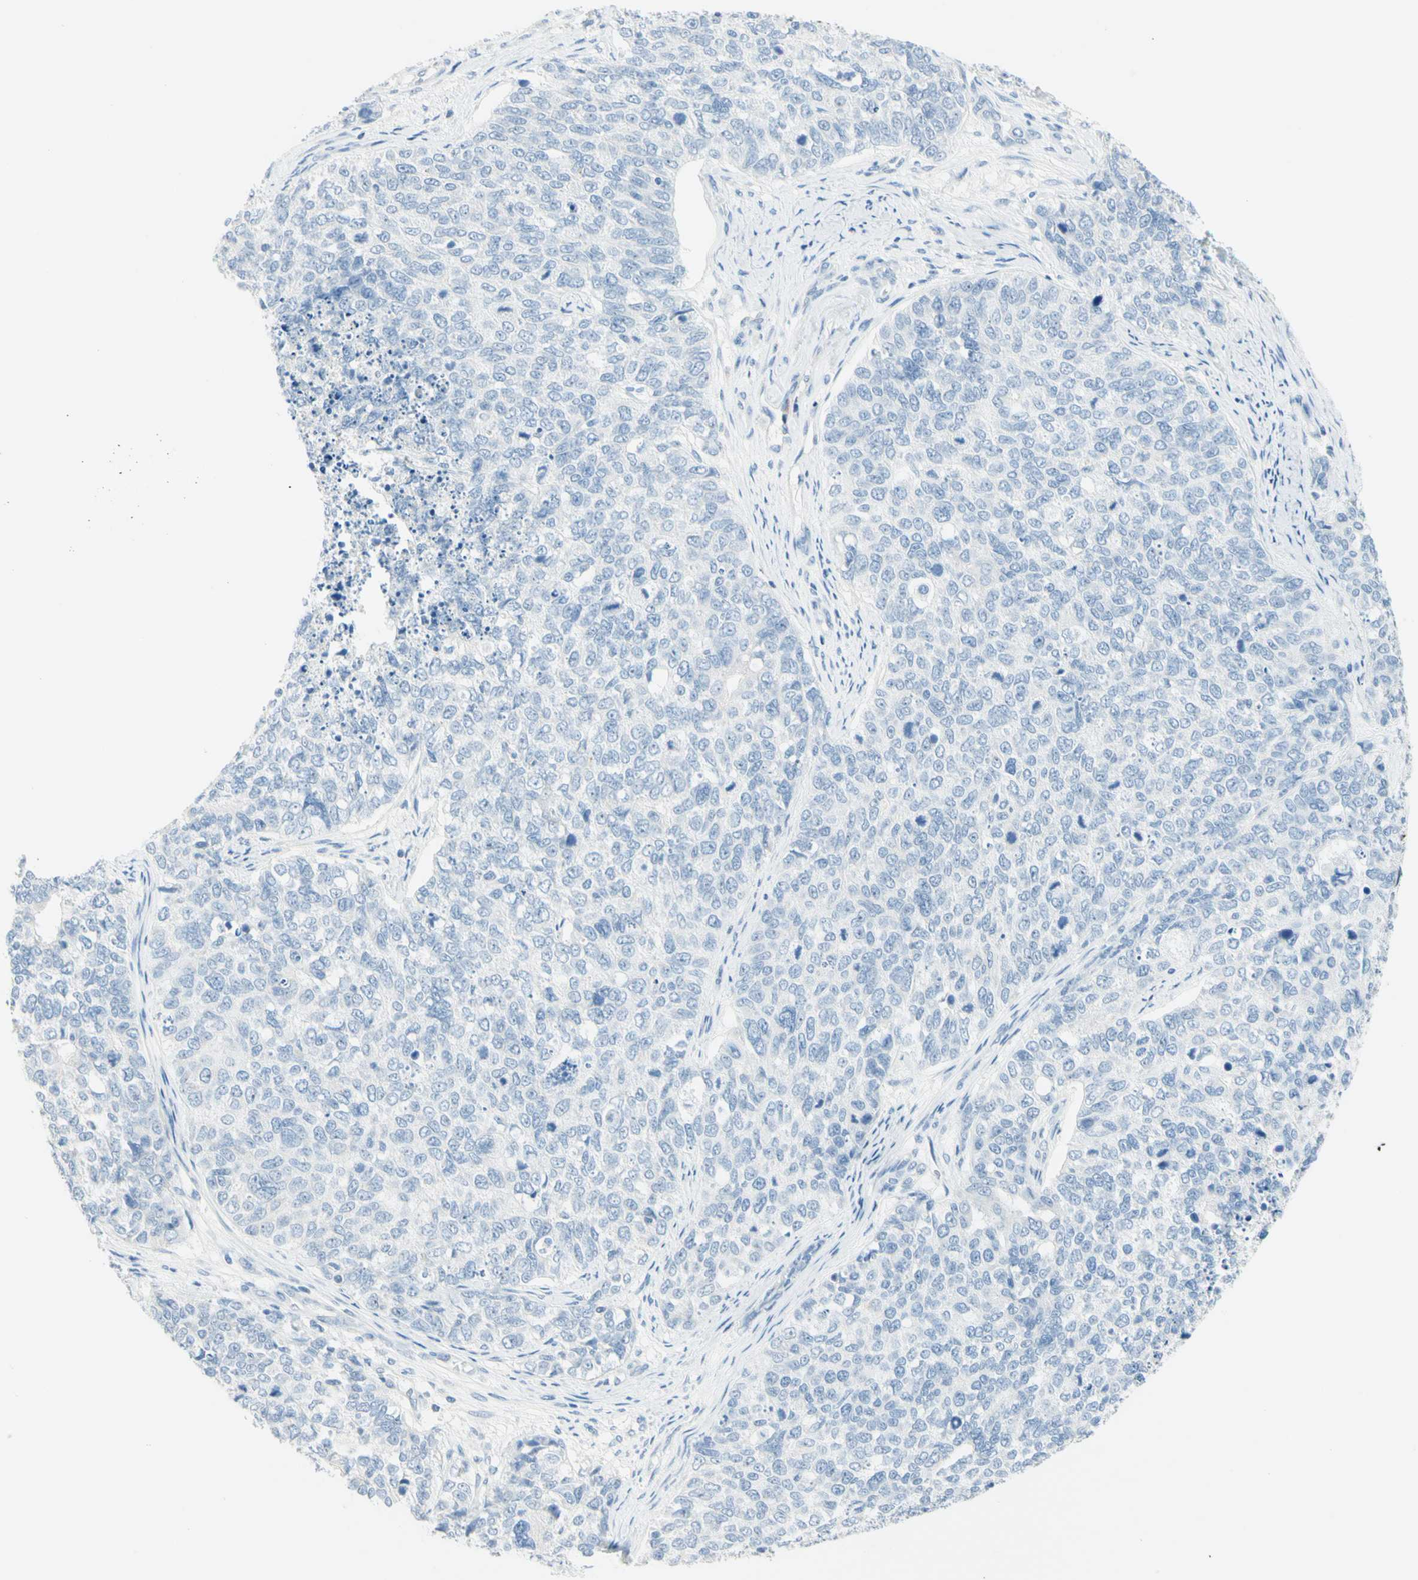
{"staining": {"intensity": "negative", "quantity": "none", "location": "none"}, "tissue": "cervical cancer", "cell_type": "Tumor cells", "image_type": "cancer", "snomed": [{"axis": "morphology", "description": "Squamous cell carcinoma, NOS"}, {"axis": "topography", "description": "Cervix"}], "caption": "An immunohistochemistry (IHC) image of cervical cancer is shown. There is no staining in tumor cells of cervical cancer.", "gene": "CYSLTR1", "patient": {"sex": "female", "age": 63}}